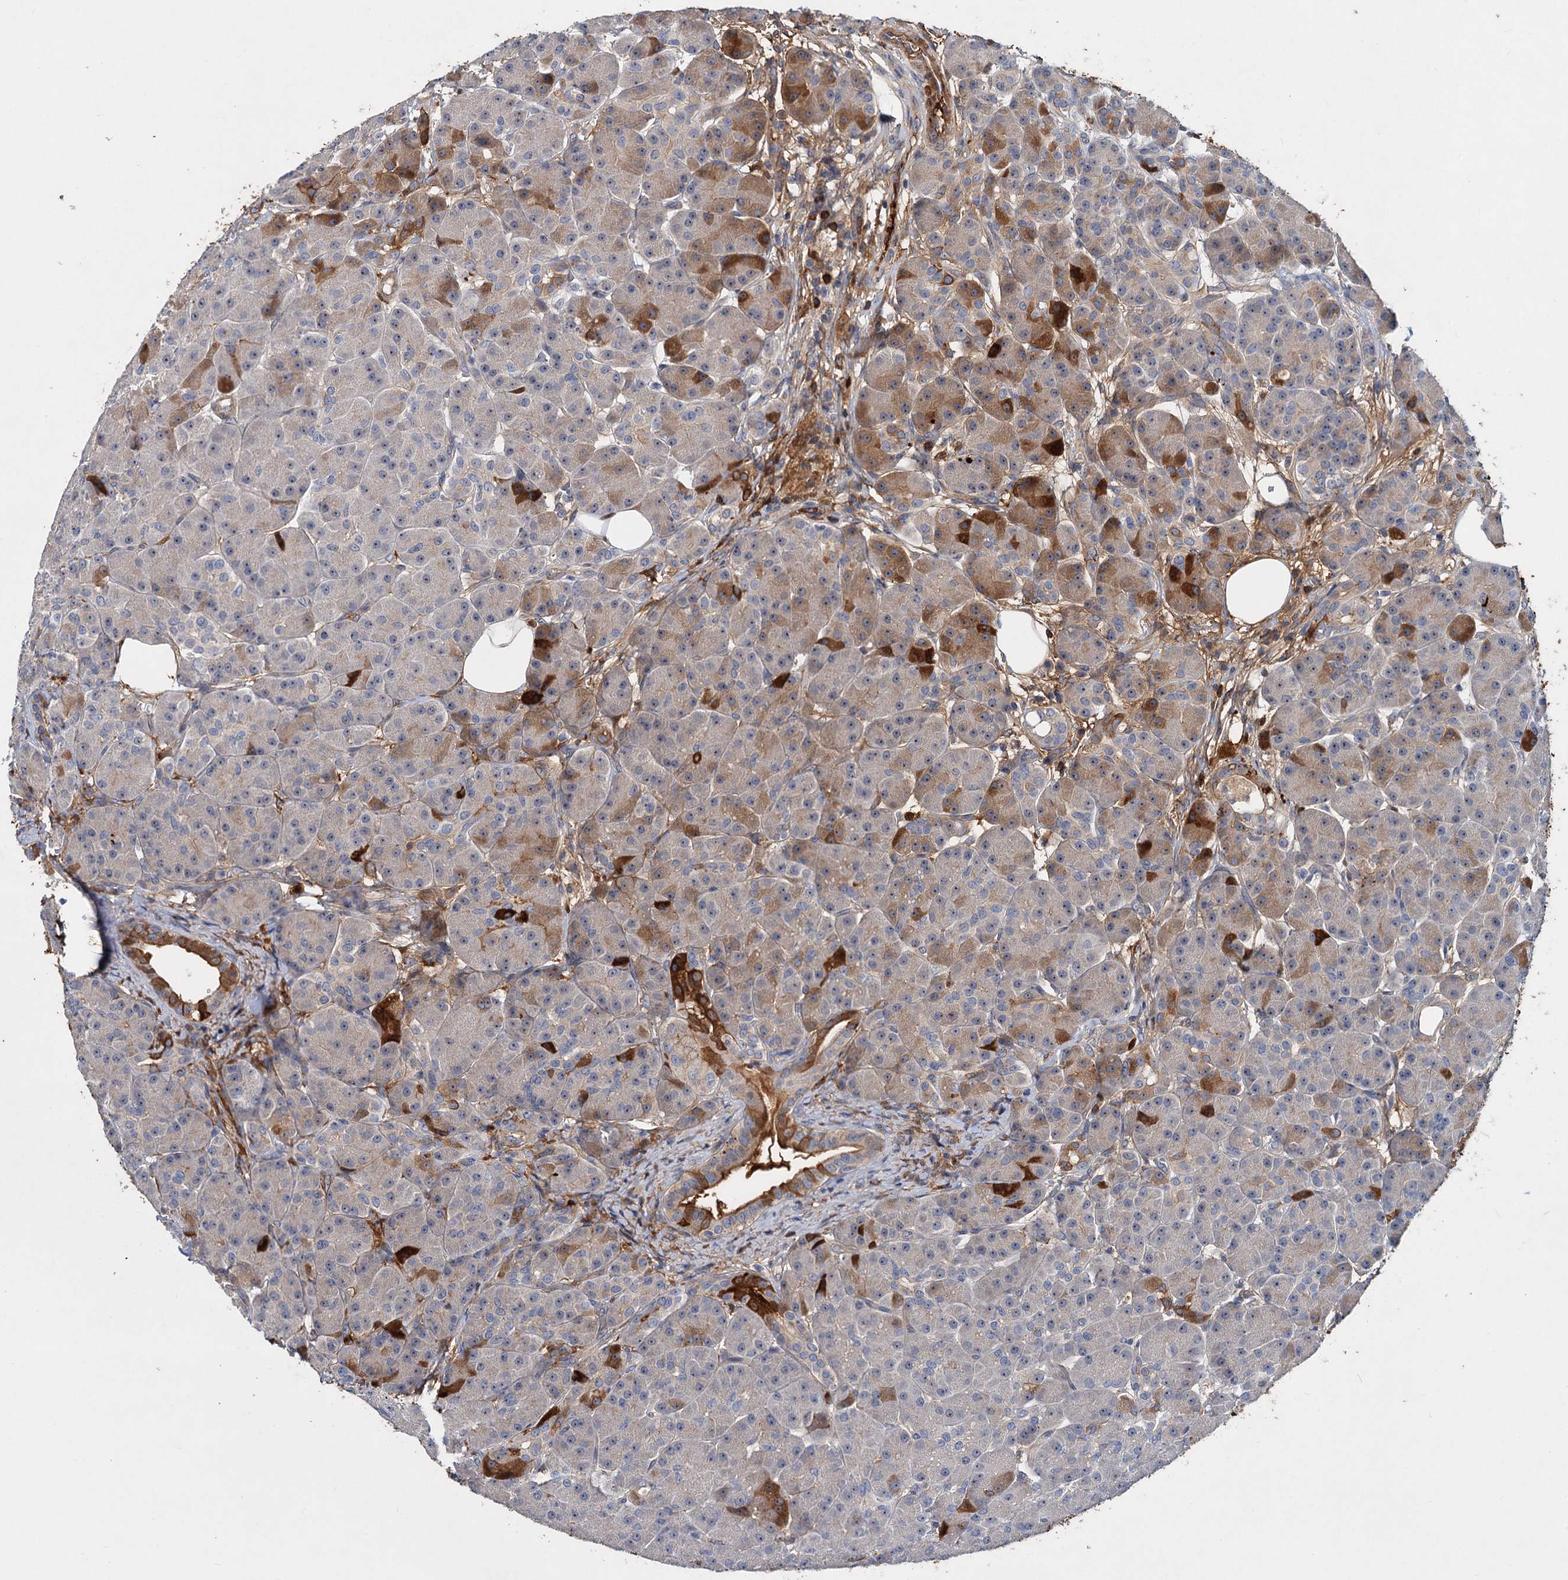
{"staining": {"intensity": "strong", "quantity": "<25%", "location": "cytoplasmic/membranous"}, "tissue": "pancreas", "cell_type": "Exocrine glandular cells", "image_type": "normal", "snomed": [{"axis": "morphology", "description": "Normal tissue, NOS"}, {"axis": "topography", "description": "Pancreas"}], "caption": "Exocrine glandular cells demonstrate strong cytoplasmic/membranous expression in about <25% of cells in normal pancreas.", "gene": "CHRD", "patient": {"sex": "male", "age": 63}}